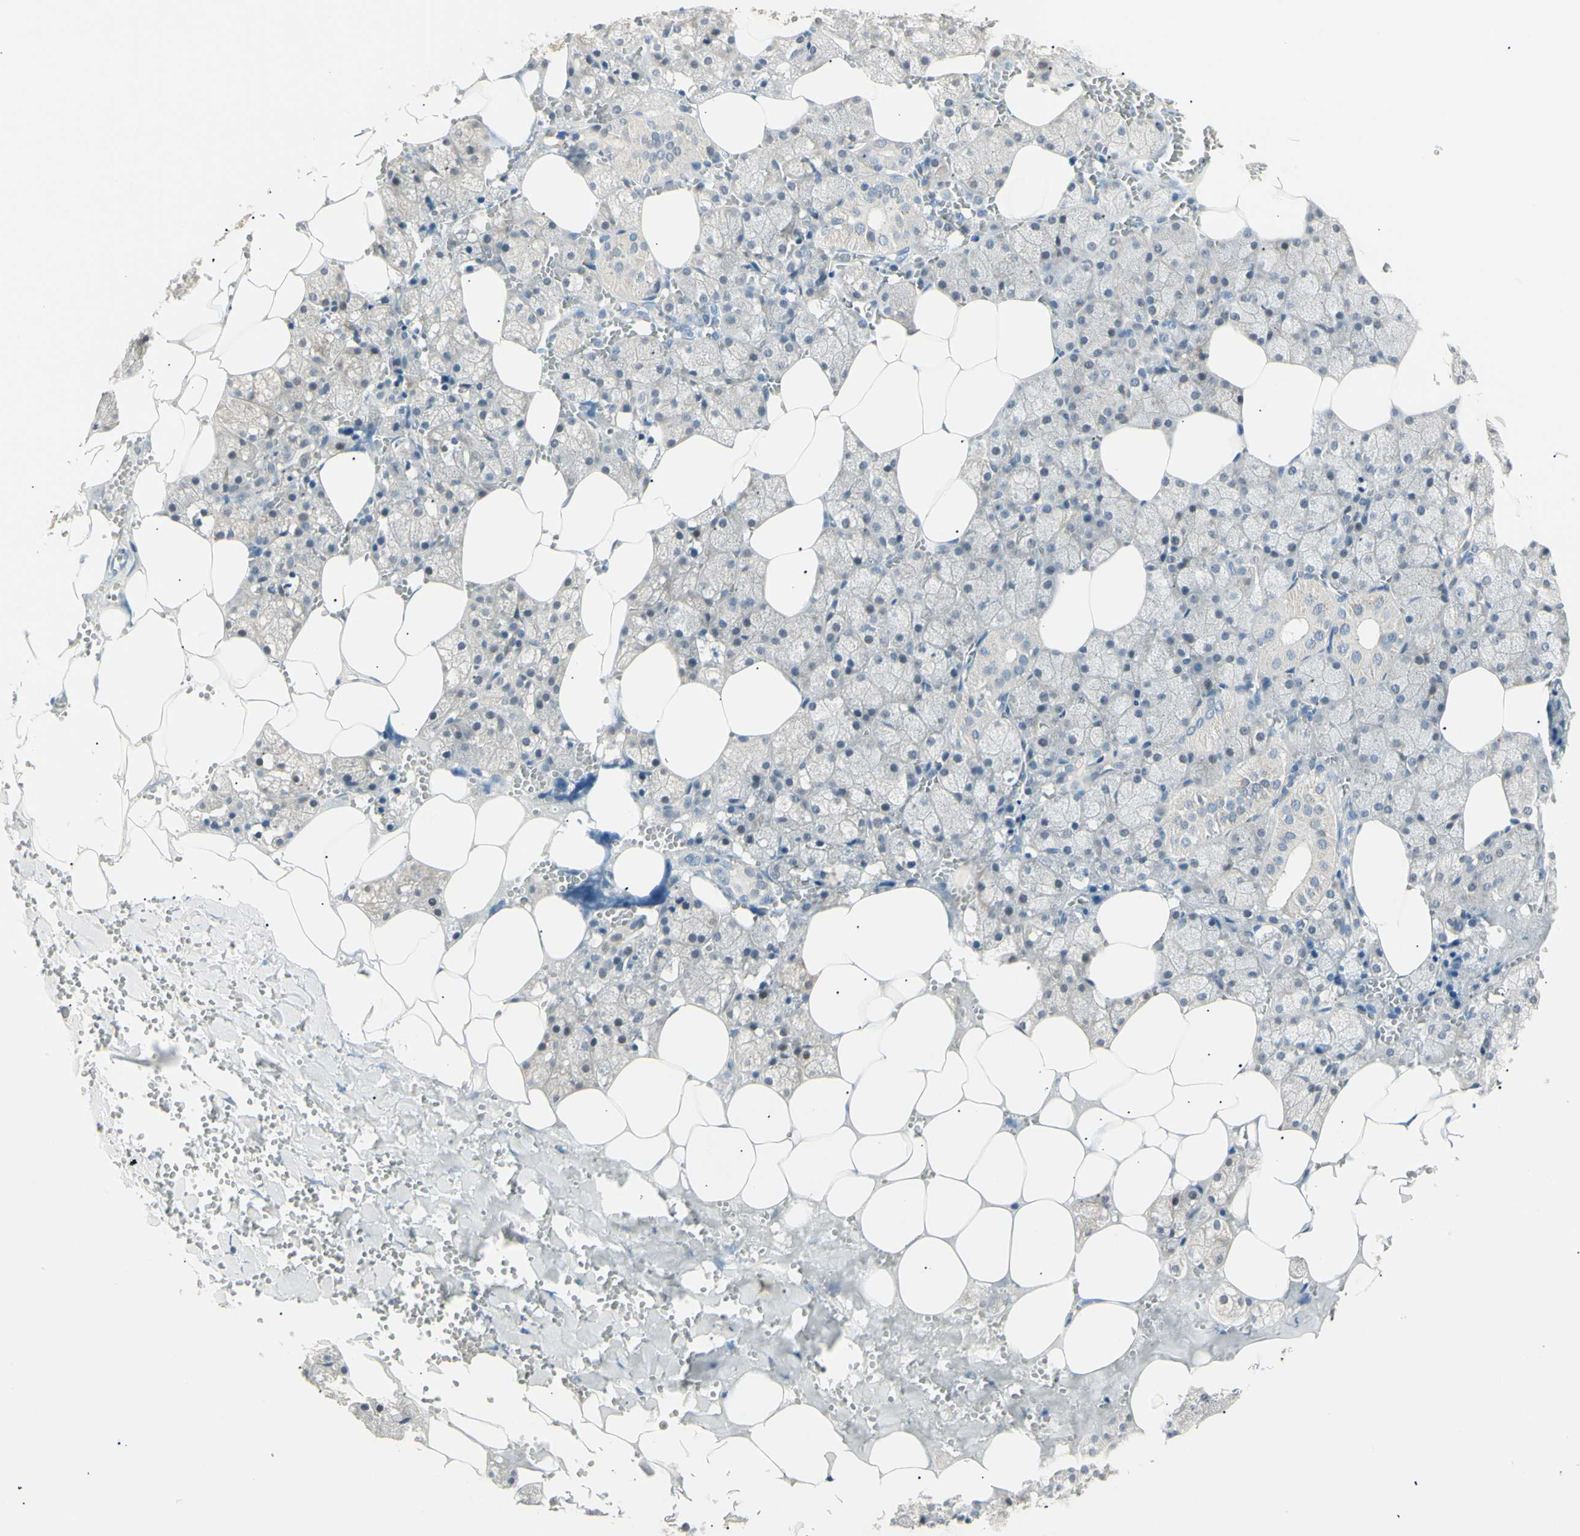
{"staining": {"intensity": "weak", "quantity": "<25%", "location": "cytoplasmic/membranous"}, "tissue": "salivary gland", "cell_type": "Glandular cells", "image_type": "normal", "snomed": [{"axis": "morphology", "description": "Normal tissue, NOS"}, {"axis": "topography", "description": "Salivary gland"}], "caption": "Immunohistochemistry (IHC) of benign human salivary gland reveals no staining in glandular cells. The staining was performed using DAB (3,3'-diaminobenzidine) to visualize the protein expression in brown, while the nuclei were stained in blue with hematoxylin (Magnification: 20x).", "gene": "LHPP", "patient": {"sex": "male", "age": 62}}